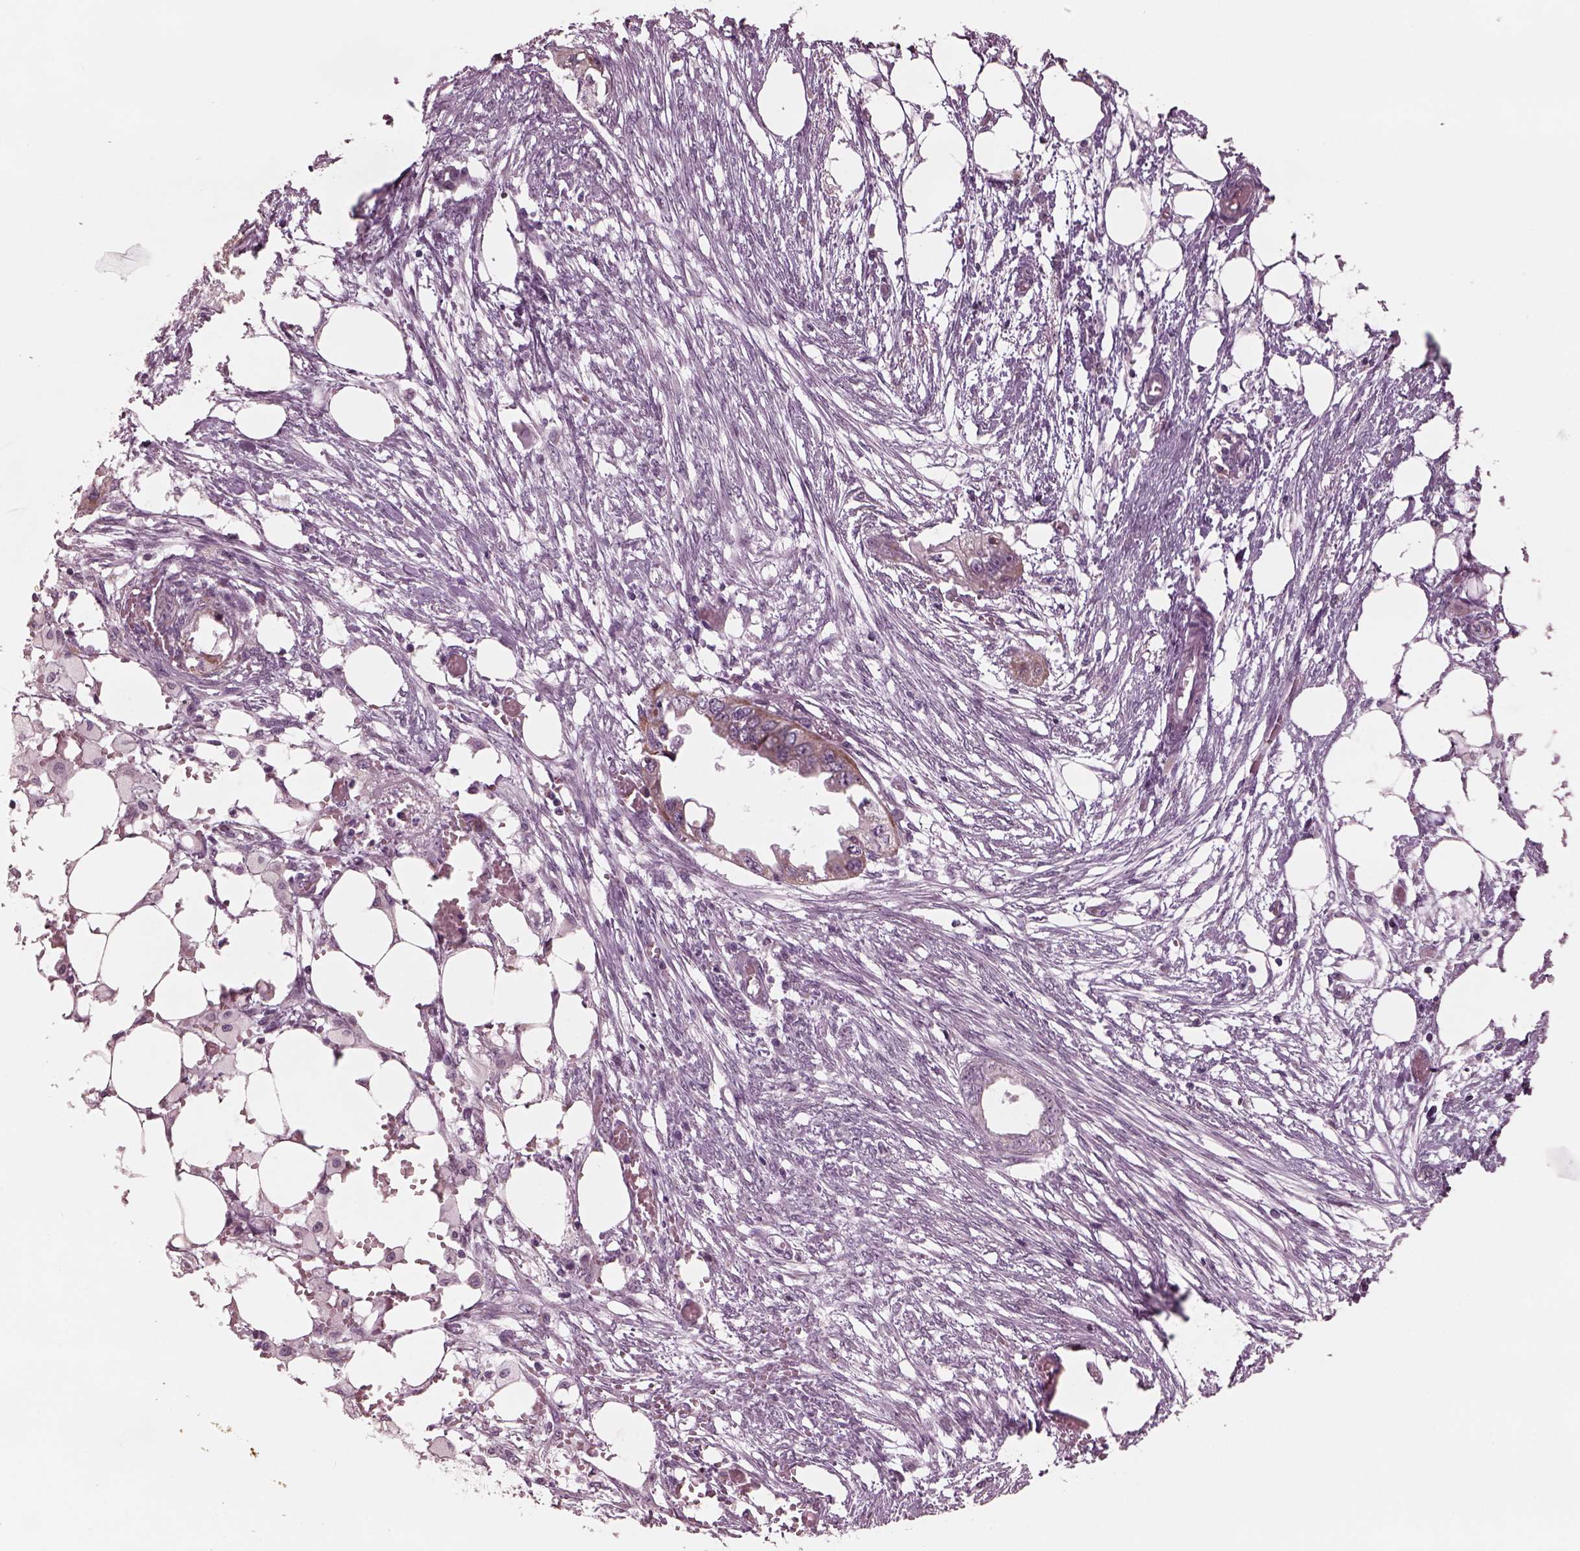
{"staining": {"intensity": "negative", "quantity": "none", "location": "none"}, "tissue": "endometrial cancer", "cell_type": "Tumor cells", "image_type": "cancer", "snomed": [{"axis": "morphology", "description": "Adenocarcinoma, NOS"}, {"axis": "morphology", "description": "Adenocarcinoma, metastatic, NOS"}, {"axis": "topography", "description": "Adipose tissue"}, {"axis": "topography", "description": "Endometrium"}], "caption": "This is an immunohistochemistry photomicrograph of human endometrial cancer. There is no staining in tumor cells.", "gene": "CELSR3", "patient": {"sex": "female", "age": 67}}